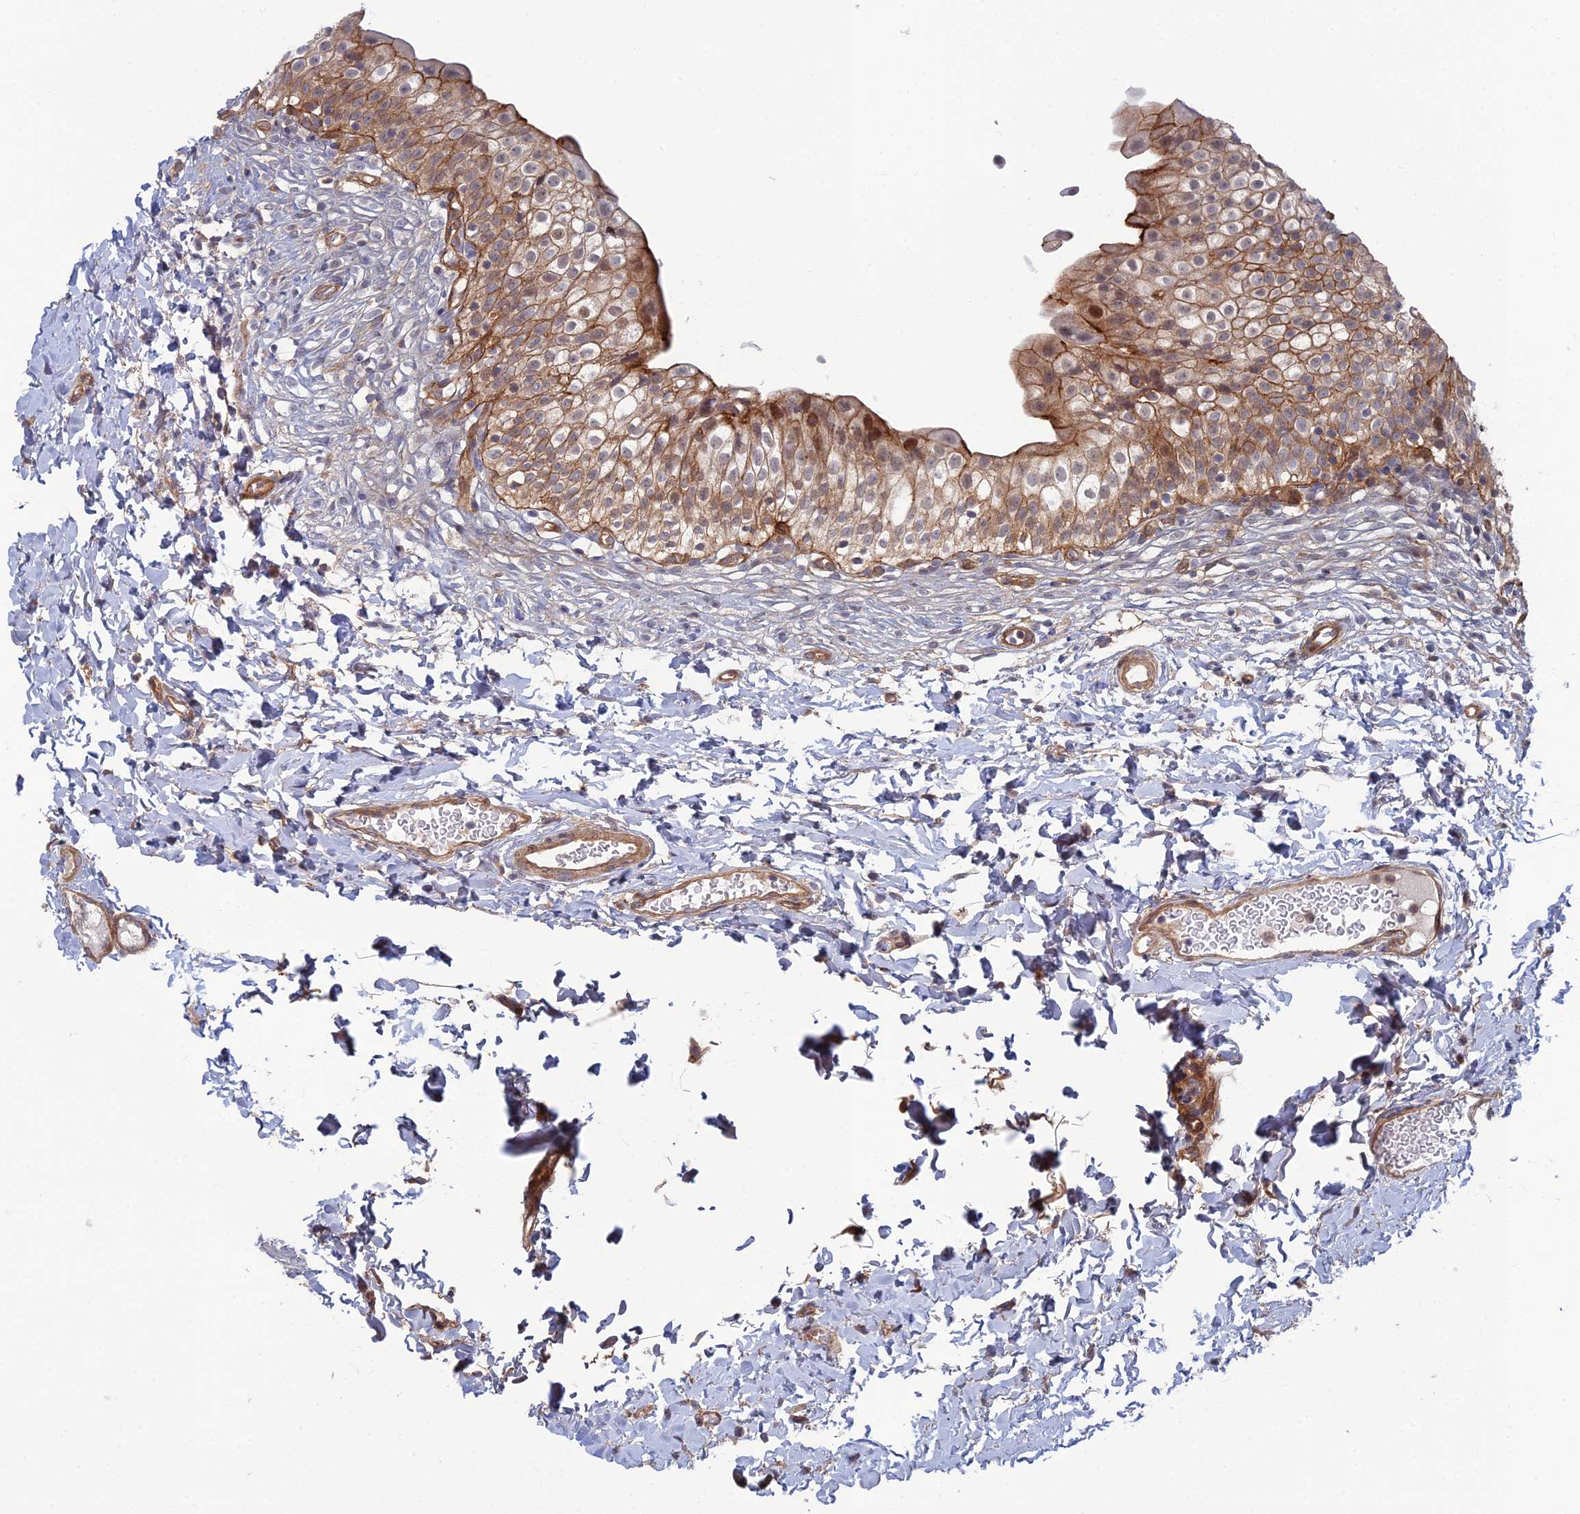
{"staining": {"intensity": "moderate", "quantity": ">75%", "location": "cytoplasmic/membranous,nuclear"}, "tissue": "urinary bladder", "cell_type": "Urothelial cells", "image_type": "normal", "snomed": [{"axis": "morphology", "description": "Normal tissue, NOS"}, {"axis": "topography", "description": "Urinary bladder"}], "caption": "High-magnification brightfield microscopy of benign urinary bladder stained with DAB (3,3'-diaminobenzidine) (brown) and counterstained with hematoxylin (blue). urothelial cells exhibit moderate cytoplasmic/membranous,nuclear staining is identified in approximately>75% of cells. (DAB (3,3'-diaminobenzidine) = brown stain, brightfield microscopy at high magnification).", "gene": "ABHD1", "patient": {"sex": "male", "age": 55}}